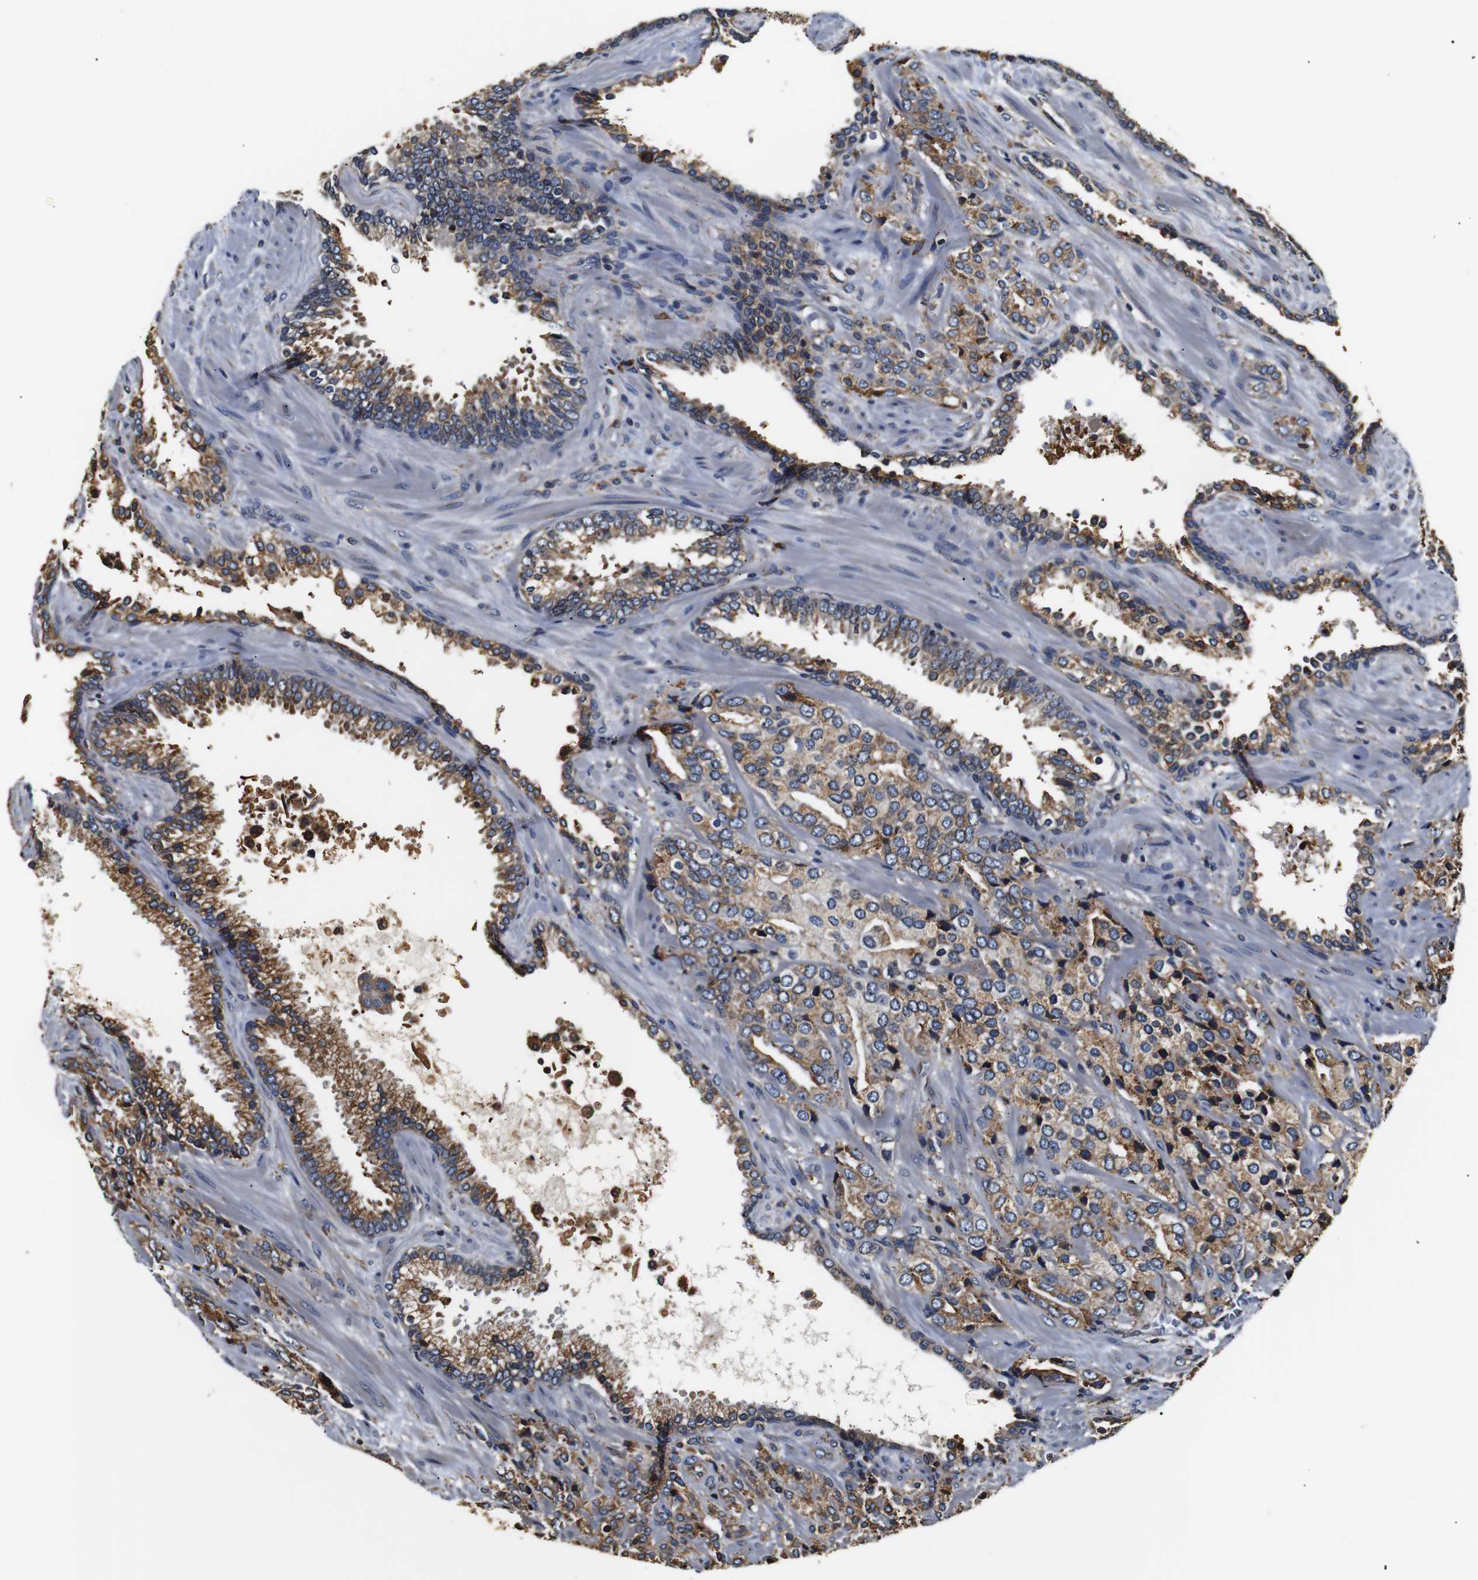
{"staining": {"intensity": "moderate", "quantity": ">75%", "location": "cytoplasmic/membranous"}, "tissue": "prostate cancer", "cell_type": "Tumor cells", "image_type": "cancer", "snomed": [{"axis": "morphology", "description": "Adenocarcinoma, High grade"}, {"axis": "topography", "description": "Prostate"}], "caption": "Immunohistochemical staining of prostate cancer reveals moderate cytoplasmic/membranous protein staining in about >75% of tumor cells.", "gene": "HHIP", "patient": {"sex": "male", "age": 71}}